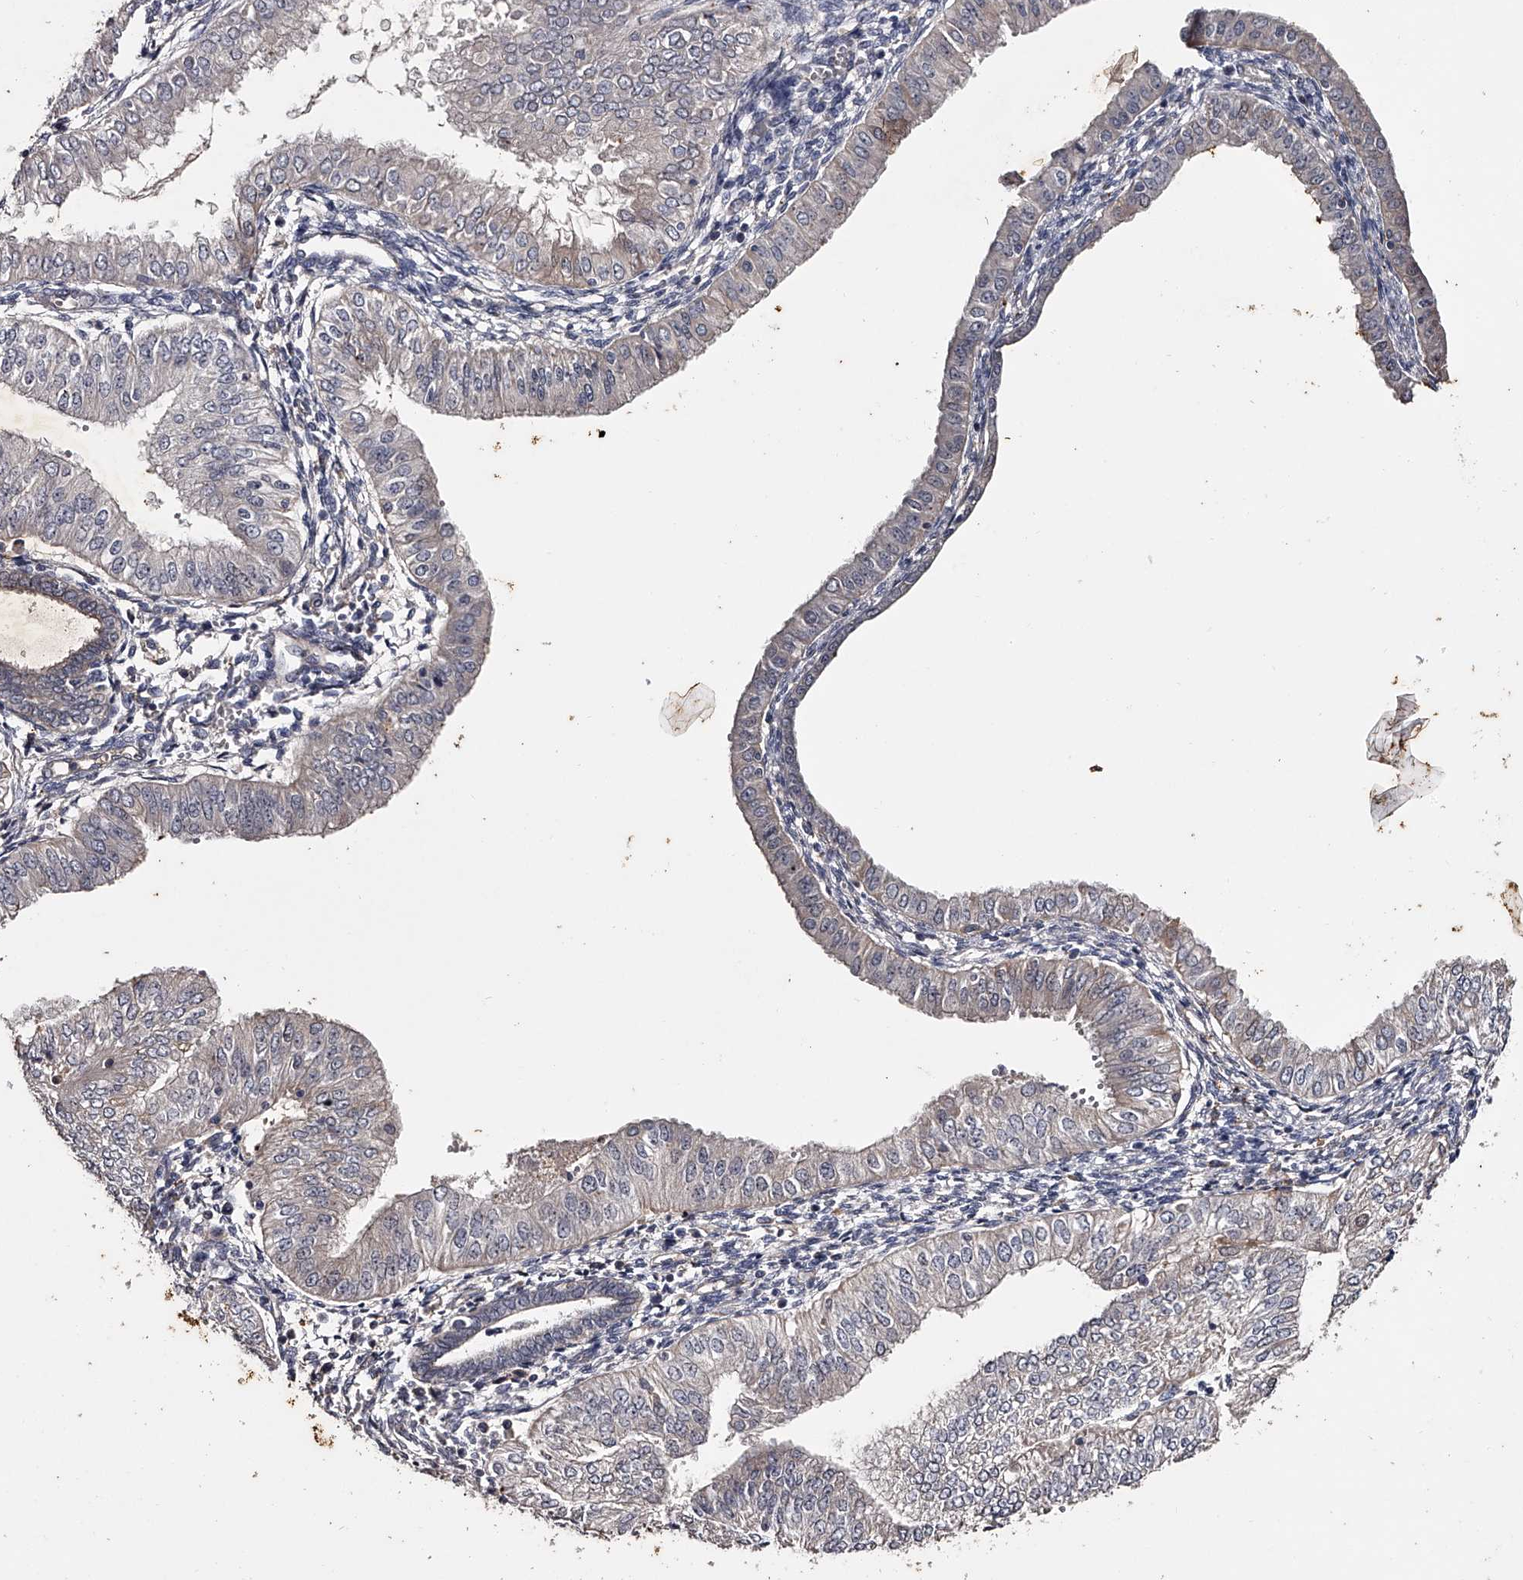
{"staining": {"intensity": "weak", "quantity": "<25%", "location": "cytoplasmic/membranous"}, "tissue": "endometrial cancer", "cell_type": "Tumor cells", "image_type": "cancer", "snomed": [{"axis": "morphology", "description": "Normal tissue, NOS"}, {"axis": "morphology", "description": "Adenocarcinoma, NOS"}, {"axis": "topography", "description": "Endometrium"}], "caption": "Endometrial cancer (adenocarcinoma) was stained to show a protein in brown. There is no significant positivity in tumor cells.", "gene": "MDN1", "patient": {"sex": "female", "age": 53}}